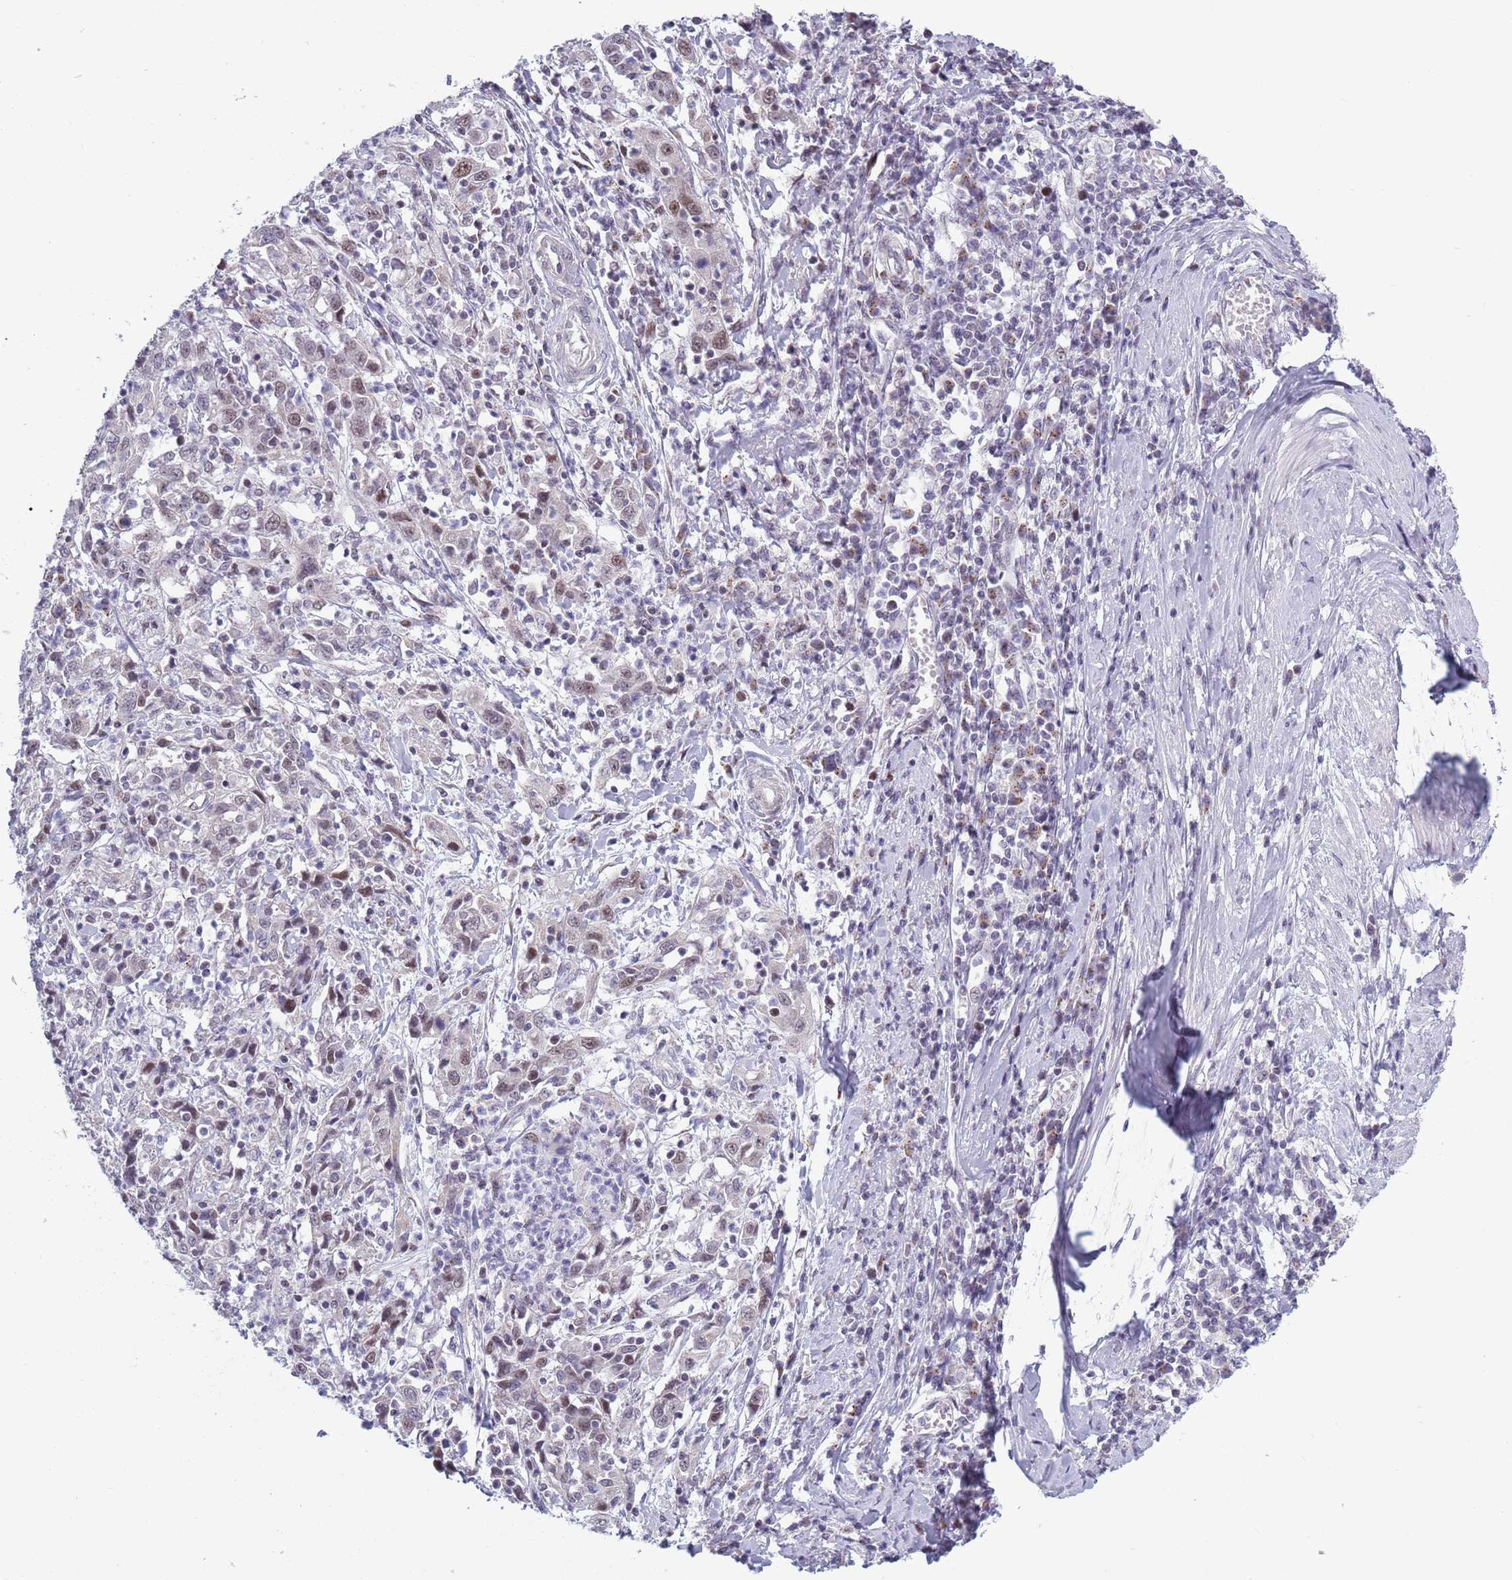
{"staining": {"intensity": "weak", "quantity": "<25%", "location": "nuclear"}, "tissue": "cervical cancer", "cell_type": "Tumor cells", "image_type": "cancer", "snomed": [{"axis": "morphology", "description": "Squamous cell carcinoma, NOS"}, {"axis": "topography", "description": "Cervix"}], "caption": "A micrograph of squamous cell carcinoma (cervical) stained for a protein exhibits no brown staining in tumor cells. (DAB (3,3'-diaminobenzidine) immunohistochemistry with hematoxylin counter stain).", "gene": "ZKSCAN2", "patient": {"sex": "female", "age": 46}}